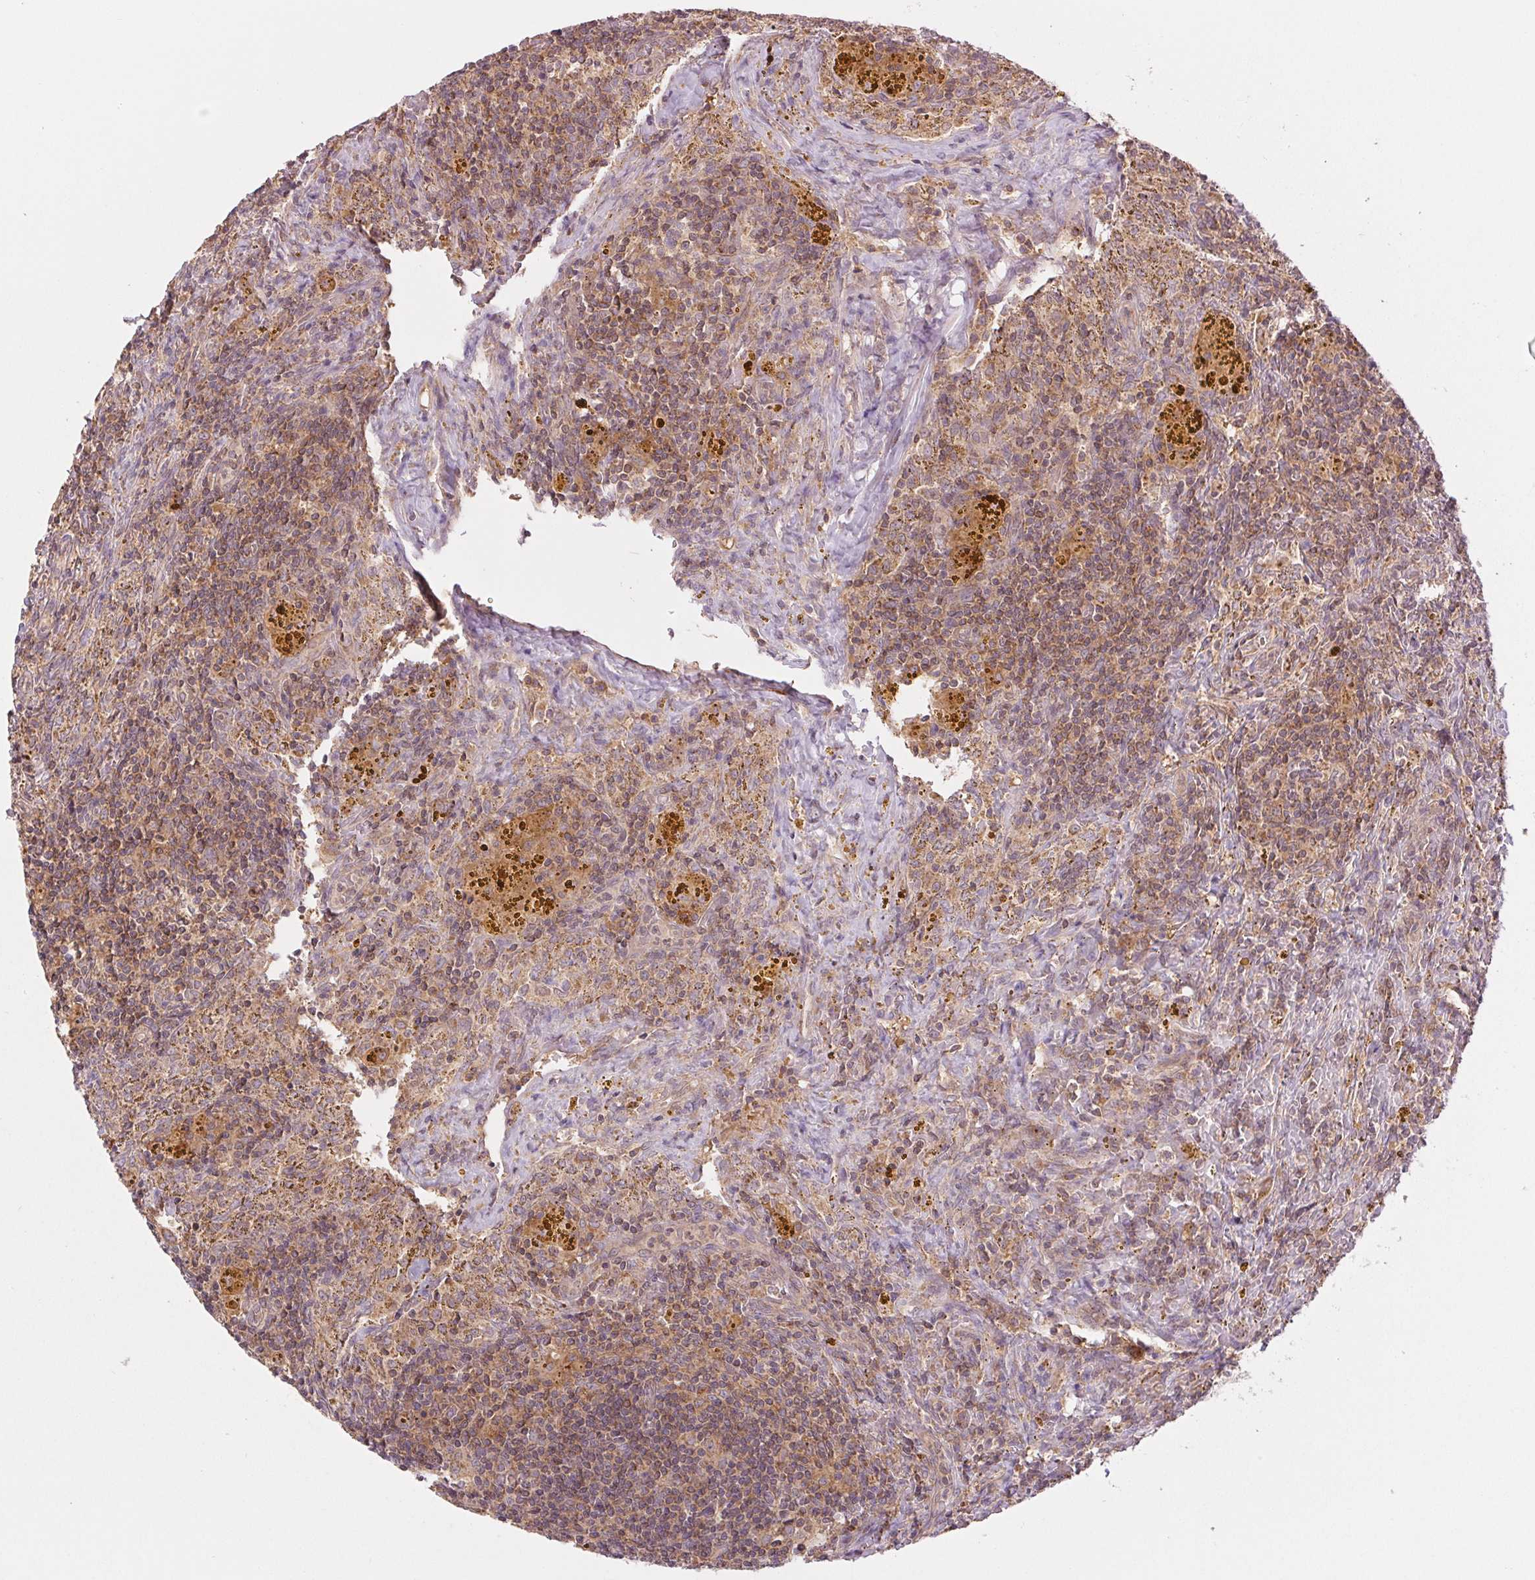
{"staining": {"intensity": "moderate", "quantity": "25%-75%", "location": "cytoplasmic/membranous"}, "tissue": "lymphoma", "cell_type": "Tumor cells", "image_type": "cancer", "snomed": [{"axis": "morphology", "description": "Malignant lymphoma, non-Hodgkin's type, Low grade"}, {"axis": "topography", "description": "Spleen"}], "caption": "There is medium levels of moderate cytoplasmic/membranous expression in tumor cells of lymphoma, as demonstrated by immunohistochemical staining (brown color).", "gene": "MAP3K5", "patient": {"sex": "female", "age": 70}}